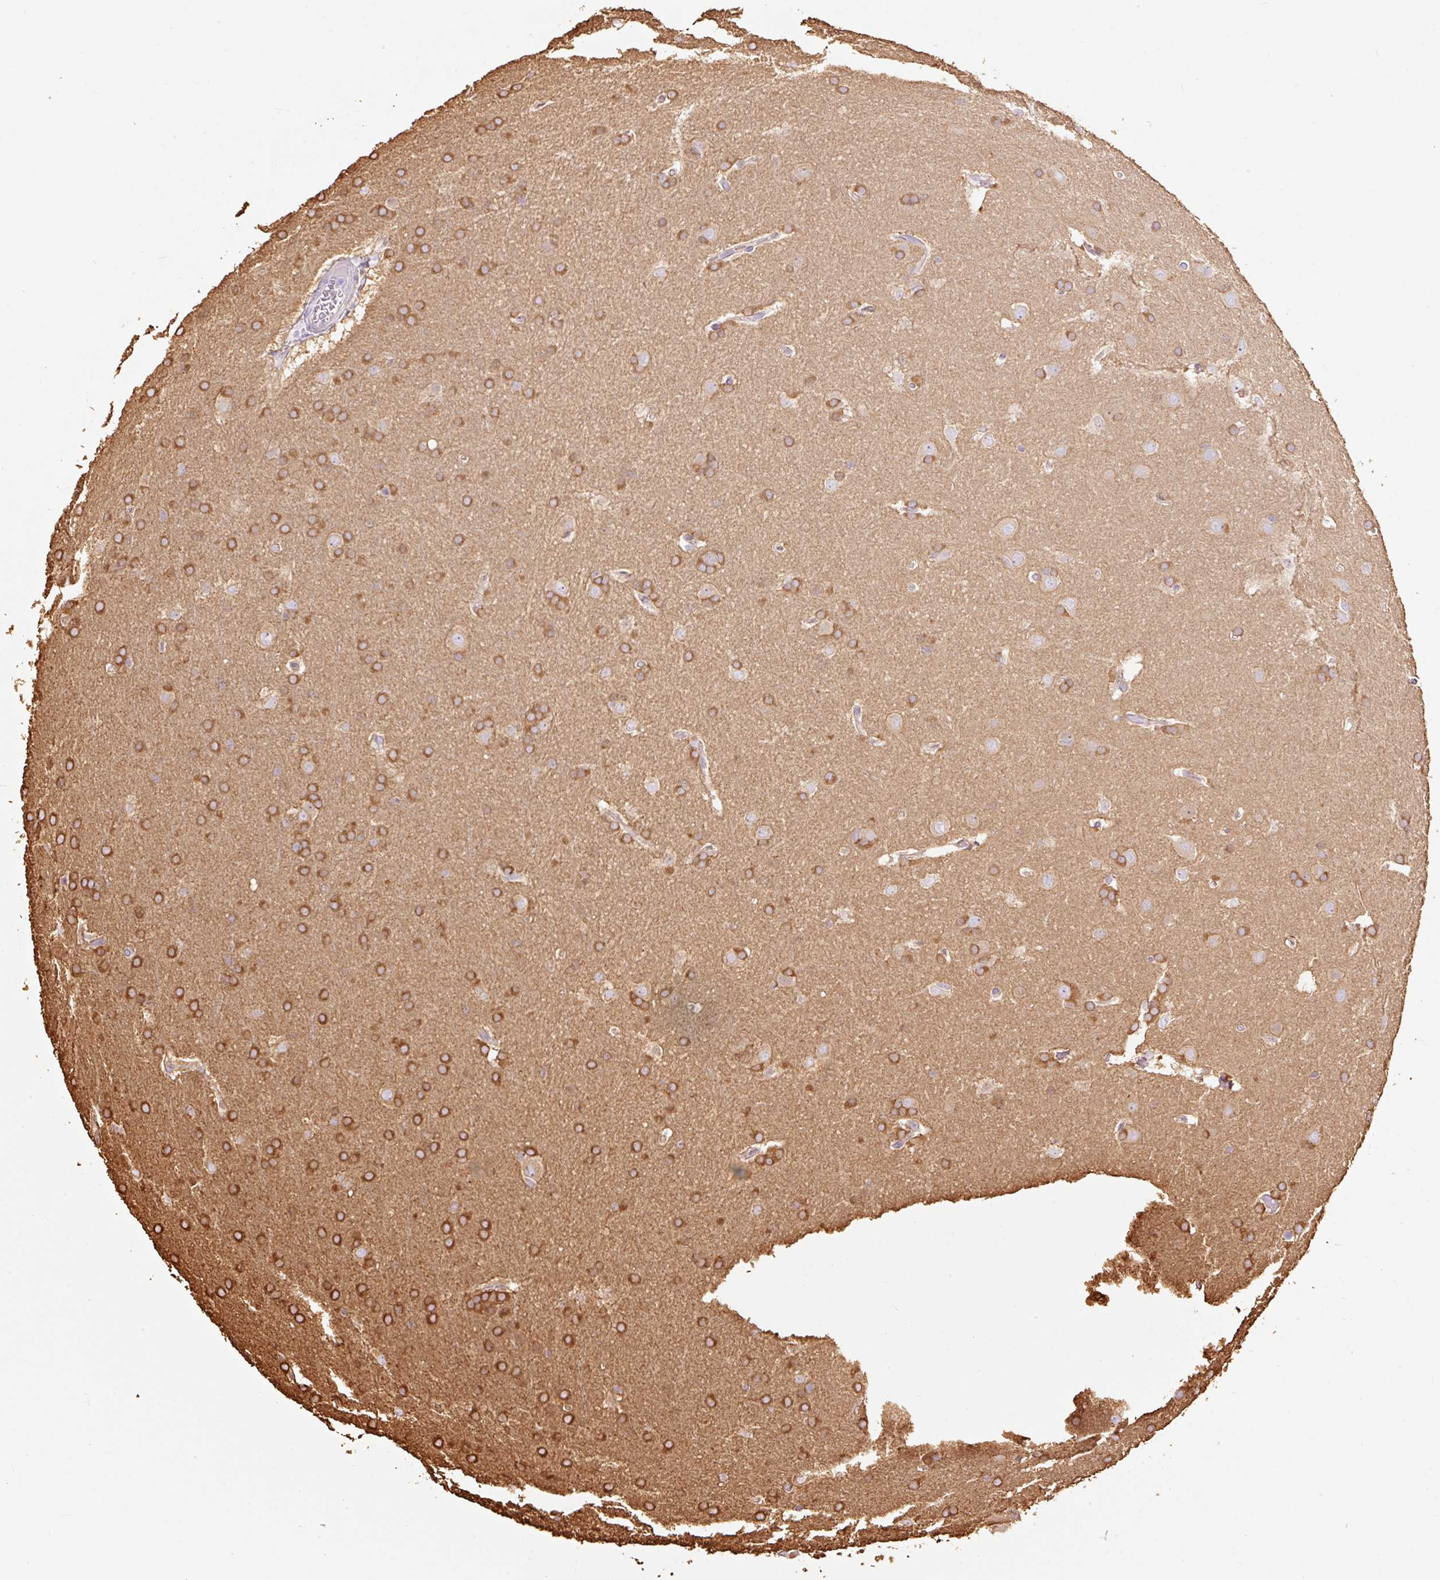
{"staining": {"intensity": "strong", "quantity": ">75%", "location": "cytoplasmic/membranous"}, "tissue": "glioma", "cell_type": "Tumor cells", "image_type": "cancer", "snomed": [{"axis": "morphology", "description": "Glioma, malignant, Low grade"}, {"axis": "topography", "description": "Brain"}], "caption": "DAB (3,3'-diaminobenzidine) immunohistochemical staining of human malignant glioma (low-grade) exhibits strong cytoplasmic/membranous protein expression in approximately >75% of tumor cells.", "gene": "IL10RB", "patient": {"sex": "female", "age": 32}}